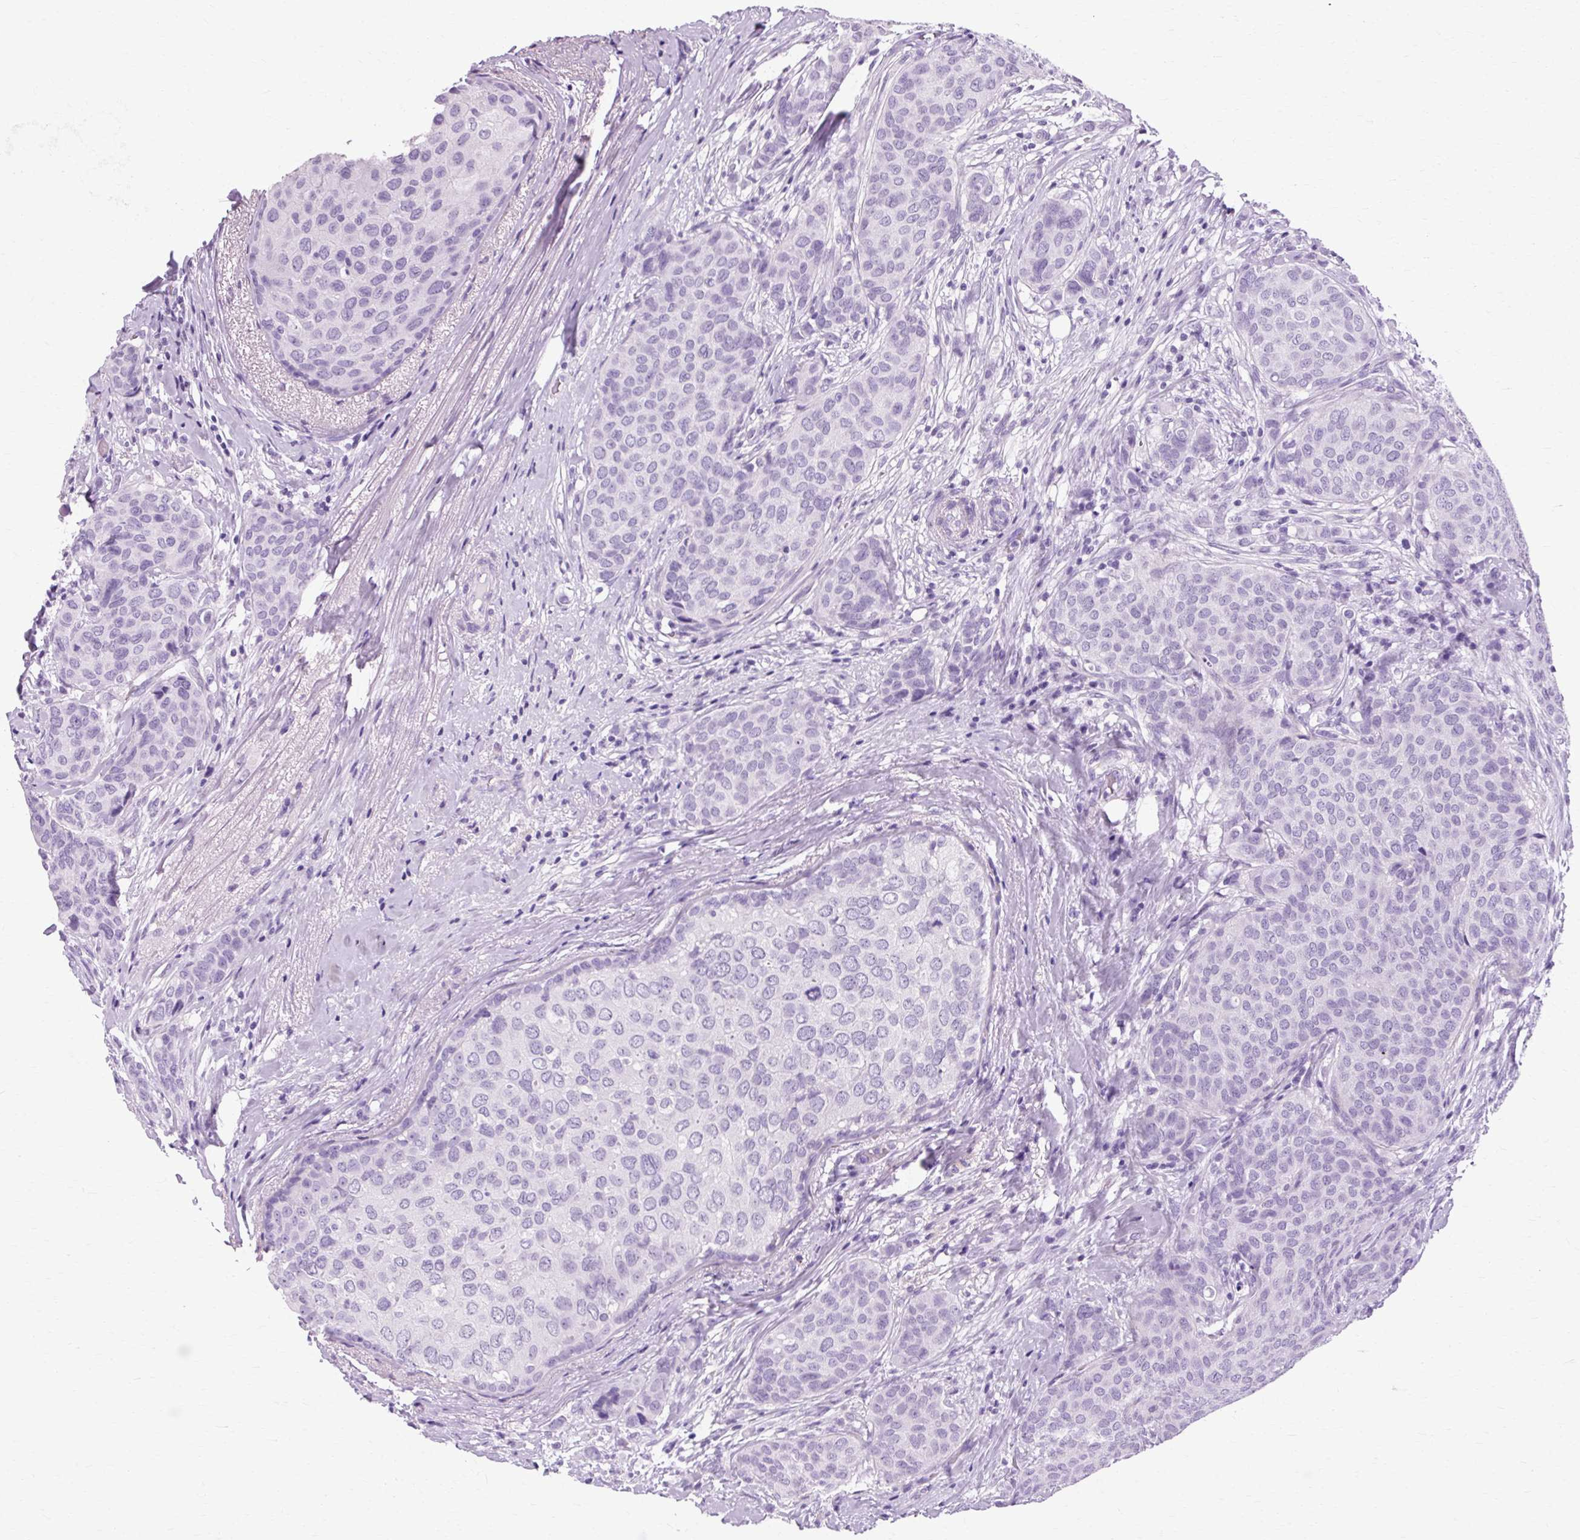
{"staining": {"intensity": "negative", "quantity": "none", "location": "none"}, "tissue": "breast cancer", "cell_type": "Tumor cells", "image_type": "cancer", "snomed": [{"axis": "morphology", "description": "Duct carcinoma"}, {"axis": "topography", "description": "Breast"}], "caption": "This is a histopathology image of immunohistochemistry (IHC) staining of breast invasive ductal carcinoma, which shows no expression in tumor cells.", "gene": "OOEP", "patient": {"sex": "female", "age": 47}}